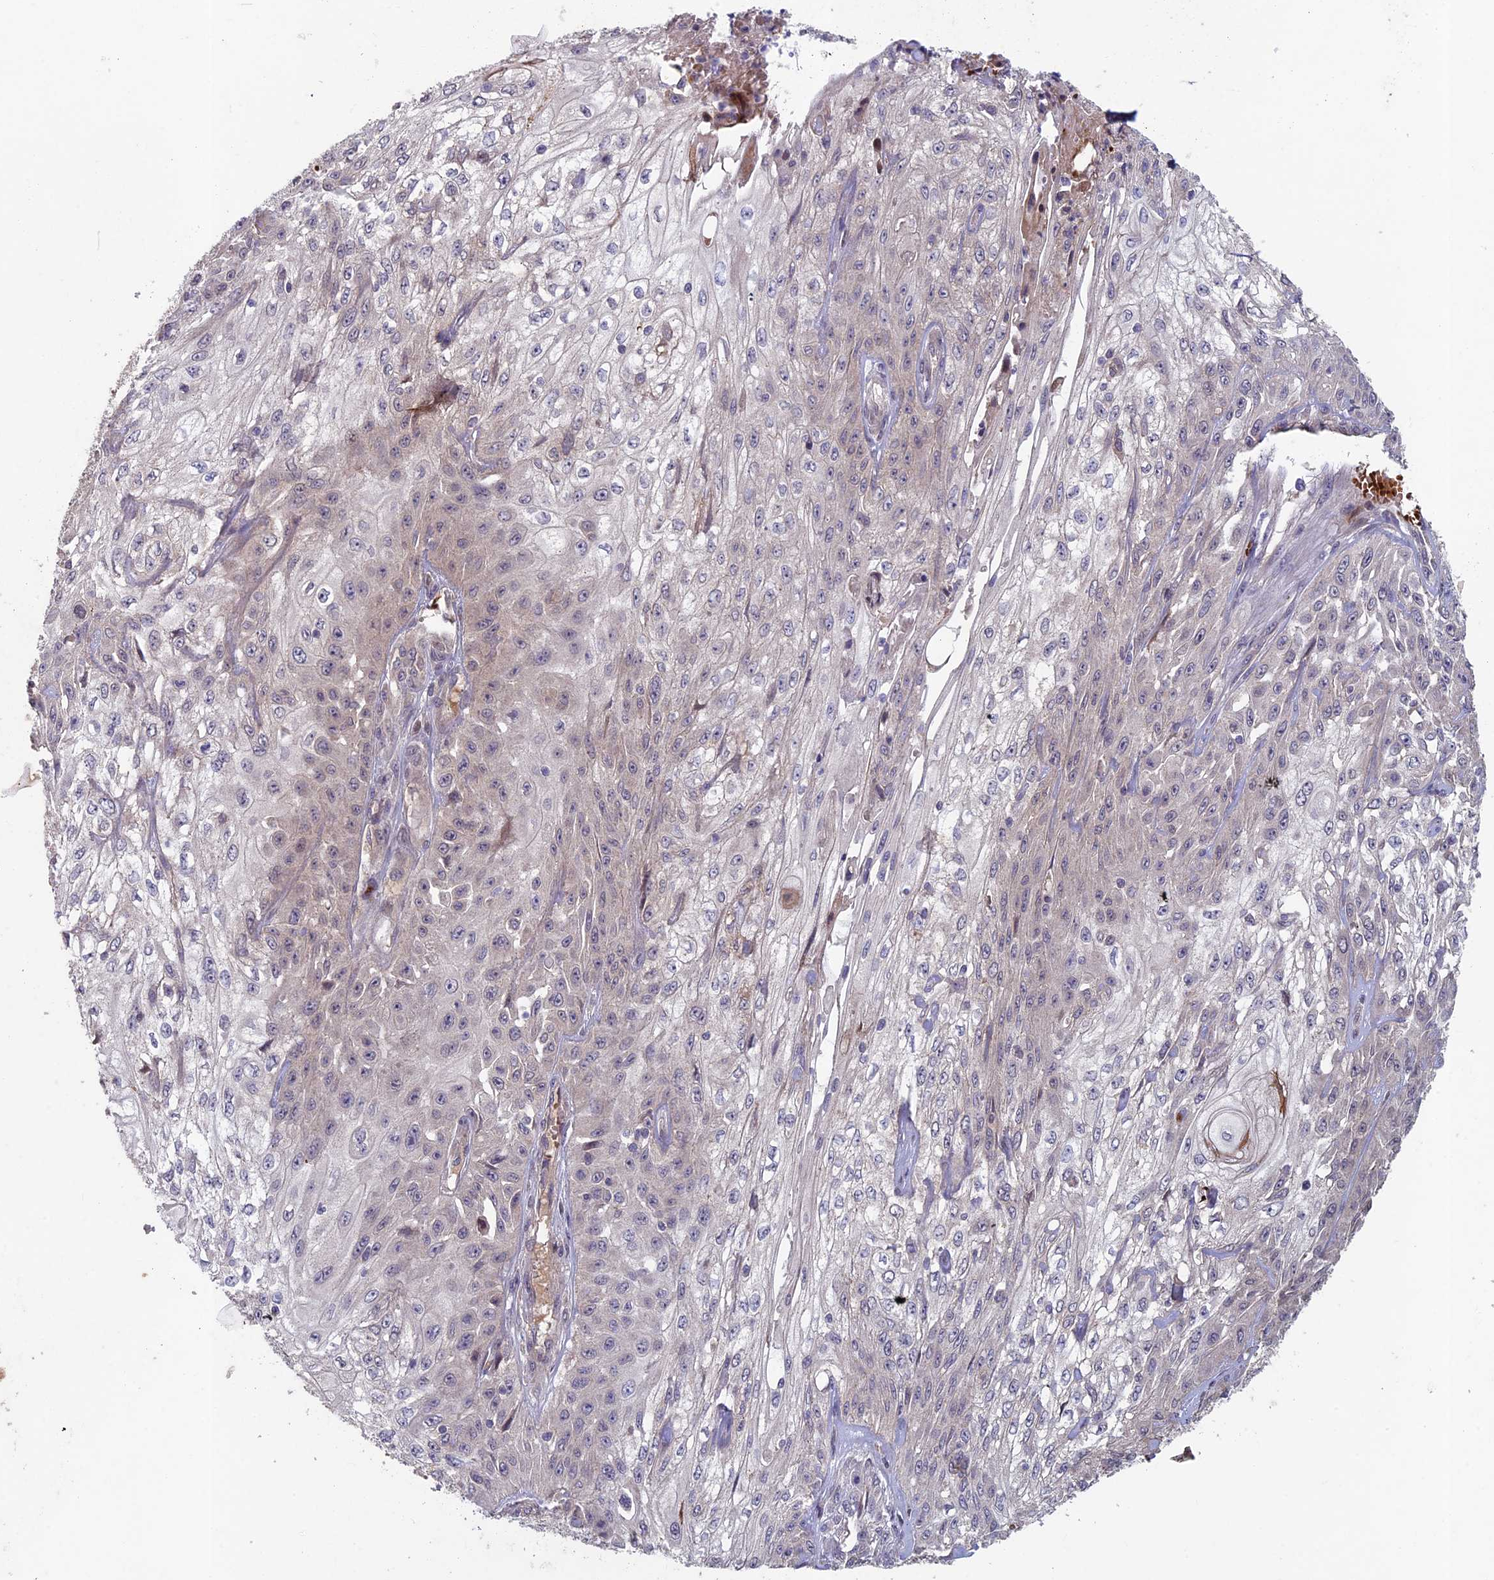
{"staining": {"intensity": "negative", "quantity": "none", "location": "none"}, "tissue": "skin cancer", "cell_type": "Tumor cells", "image_type": "cancer", "snomed": [{"axis": "morphology", "description": "Squamous cell carcinoma, NOS"}, {"axis": "morphology", "description": "Squamous cell carcinoma, metastatic, NOS"}, {"axis": "topography", "description": "Skin"}, {"axis": "topography", "description": "Lymph node"}], "caption": "DAB (3,3'-diaminobenzidine) immunohistochemical staining of human skin cancer displays no significant staining in tumor cells.", "gene": "RCCD1", "patient": {"sex": "male", "age": 75}}